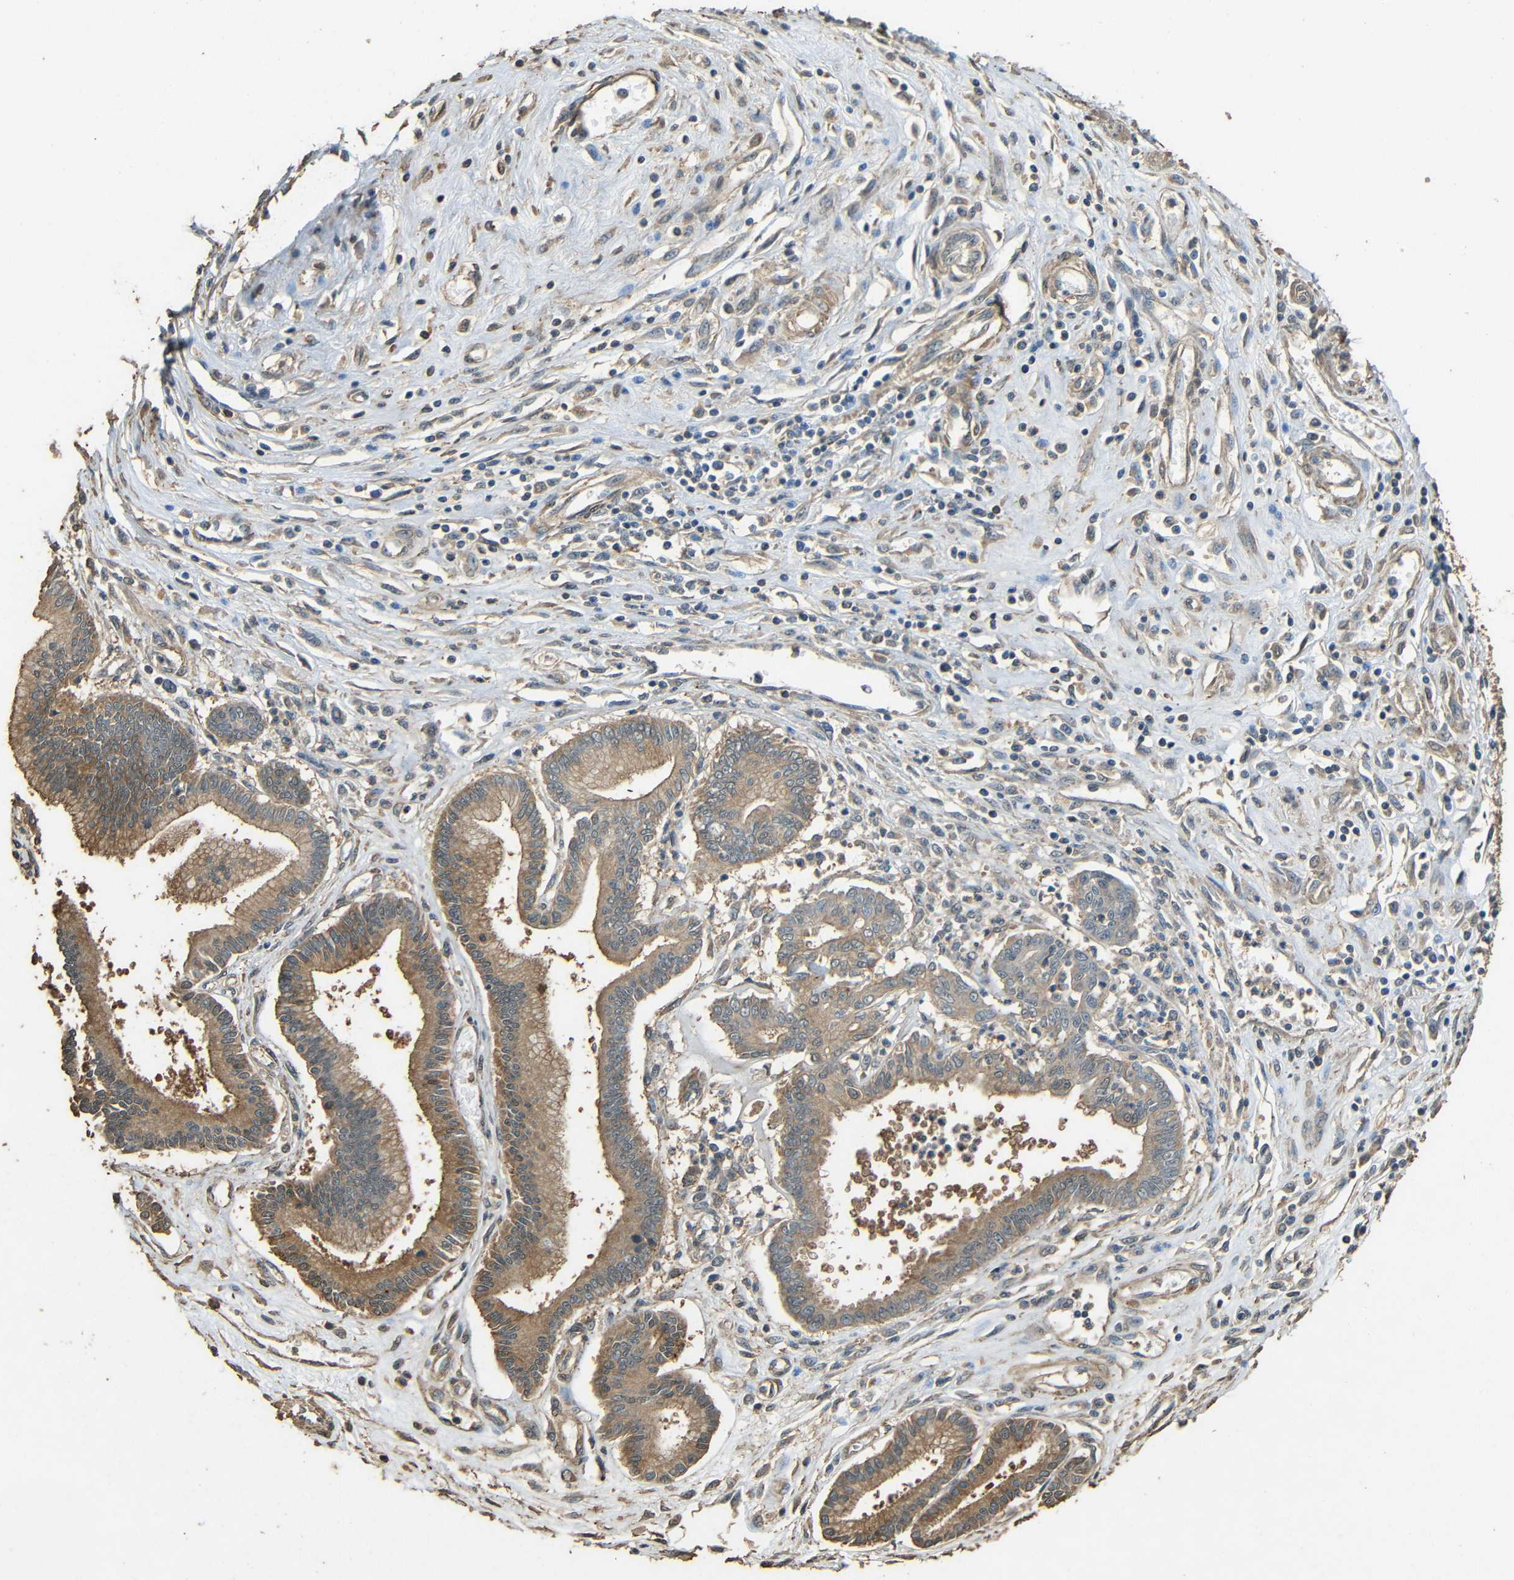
{"staining": {"intensity": "moderate", "quantity": ">75%", "location": "cytoplasmic/membranous"}, "tissue": "pancreatic cancer", "cell_type": "Tumor cells", "image_type": "cancer", "snomed": [{"axis": "morphology", "description": "Adenocarcinoma, NOS"}, {"axis": "topography", "description": "Pancreas"}], "caption": "Immunohistochemical staining of pancreatic adenocarcinoma reveals moderate cytoplasmic/membranous protein staining in about >75% of tumor cells.", "gene": "PDE5A", "patient": {"sex": "male", "age": 56}}